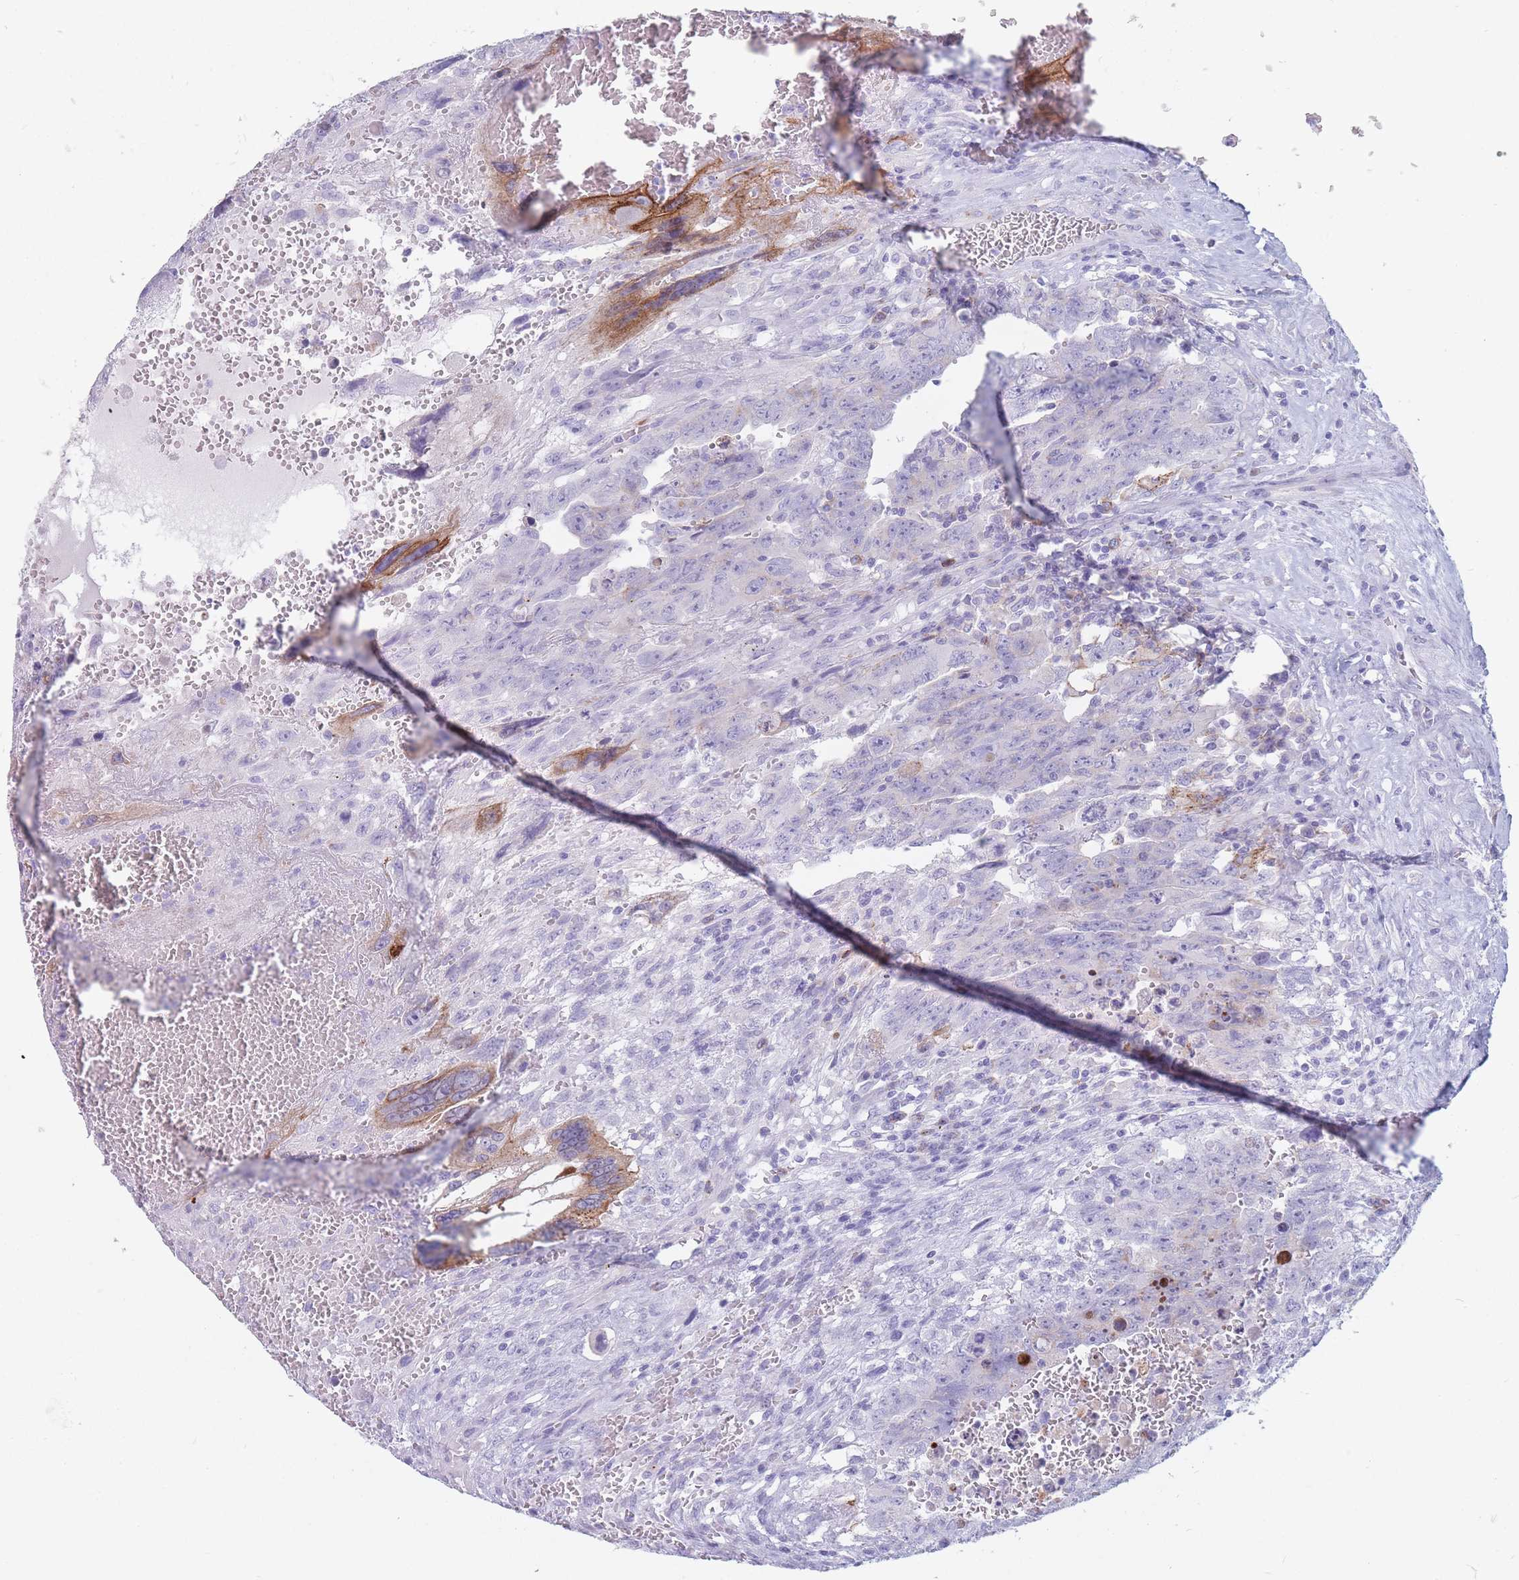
{"staining": {"intensity": "moderate", "quantity": "<25%", "location": "cytoplasmic/membranous"}, "tissue": "testis cancer", "cell_type": "Tumor cells", "image_type": "cancer", "snomed": [{"axis": "morphology", "description": "Carcinoma, Embryonal, NOS"}, {"axis": "topography", "description": "Testis"}], "caption": "Immunohistochemistry (DAB (3,3'-diaminobenzidine)) staining of testis cancer (embryonal carcinoma) exhibits moderate cytoplasmic/membranous protein expression in about <25% of tumor cells.", "gene": "ST3GAL5", "patient": {"sex": "male", "age": 28}}